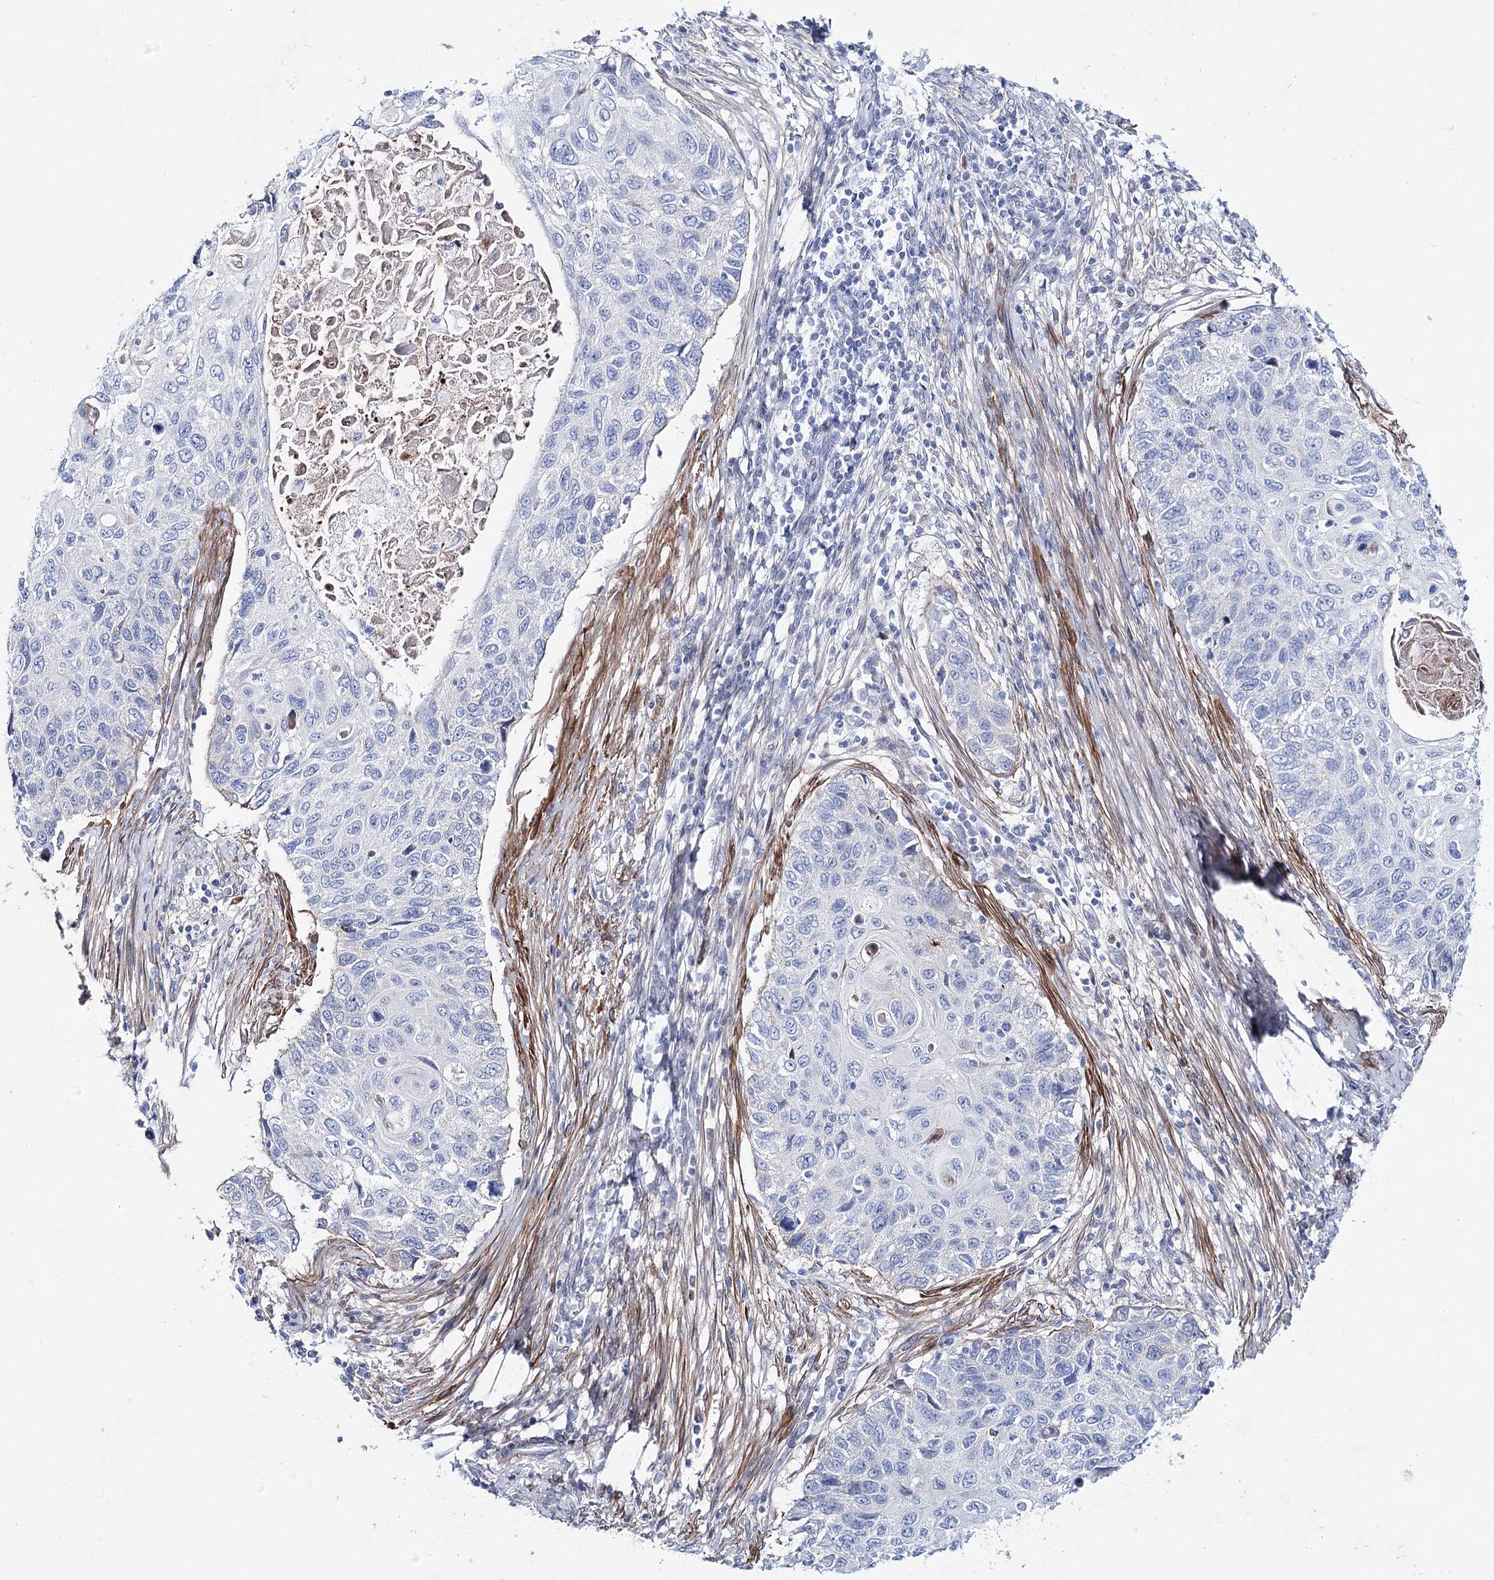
{"staining": {"intensity": "negative", "quantity": "none", "location": "none"}, "tissue": "cervical cancer", "cell_type": "Tumor cells", "image_type": "cancer", "snomed": [{"axis": "morphology", "description": "Squamous cell carcinoma, NOS"}, {"axis": "topography", "description": "Cervix"}], "caption": "An immunohistochemistry (IHC) histopathology image of squamous cell carcinoma (cervical) is shown. There is no staining in tumor cells of squamous cell carcinoma (cervical).", "gene": "ANKRD23", "patient": {"sex": "female", "age": 70}}